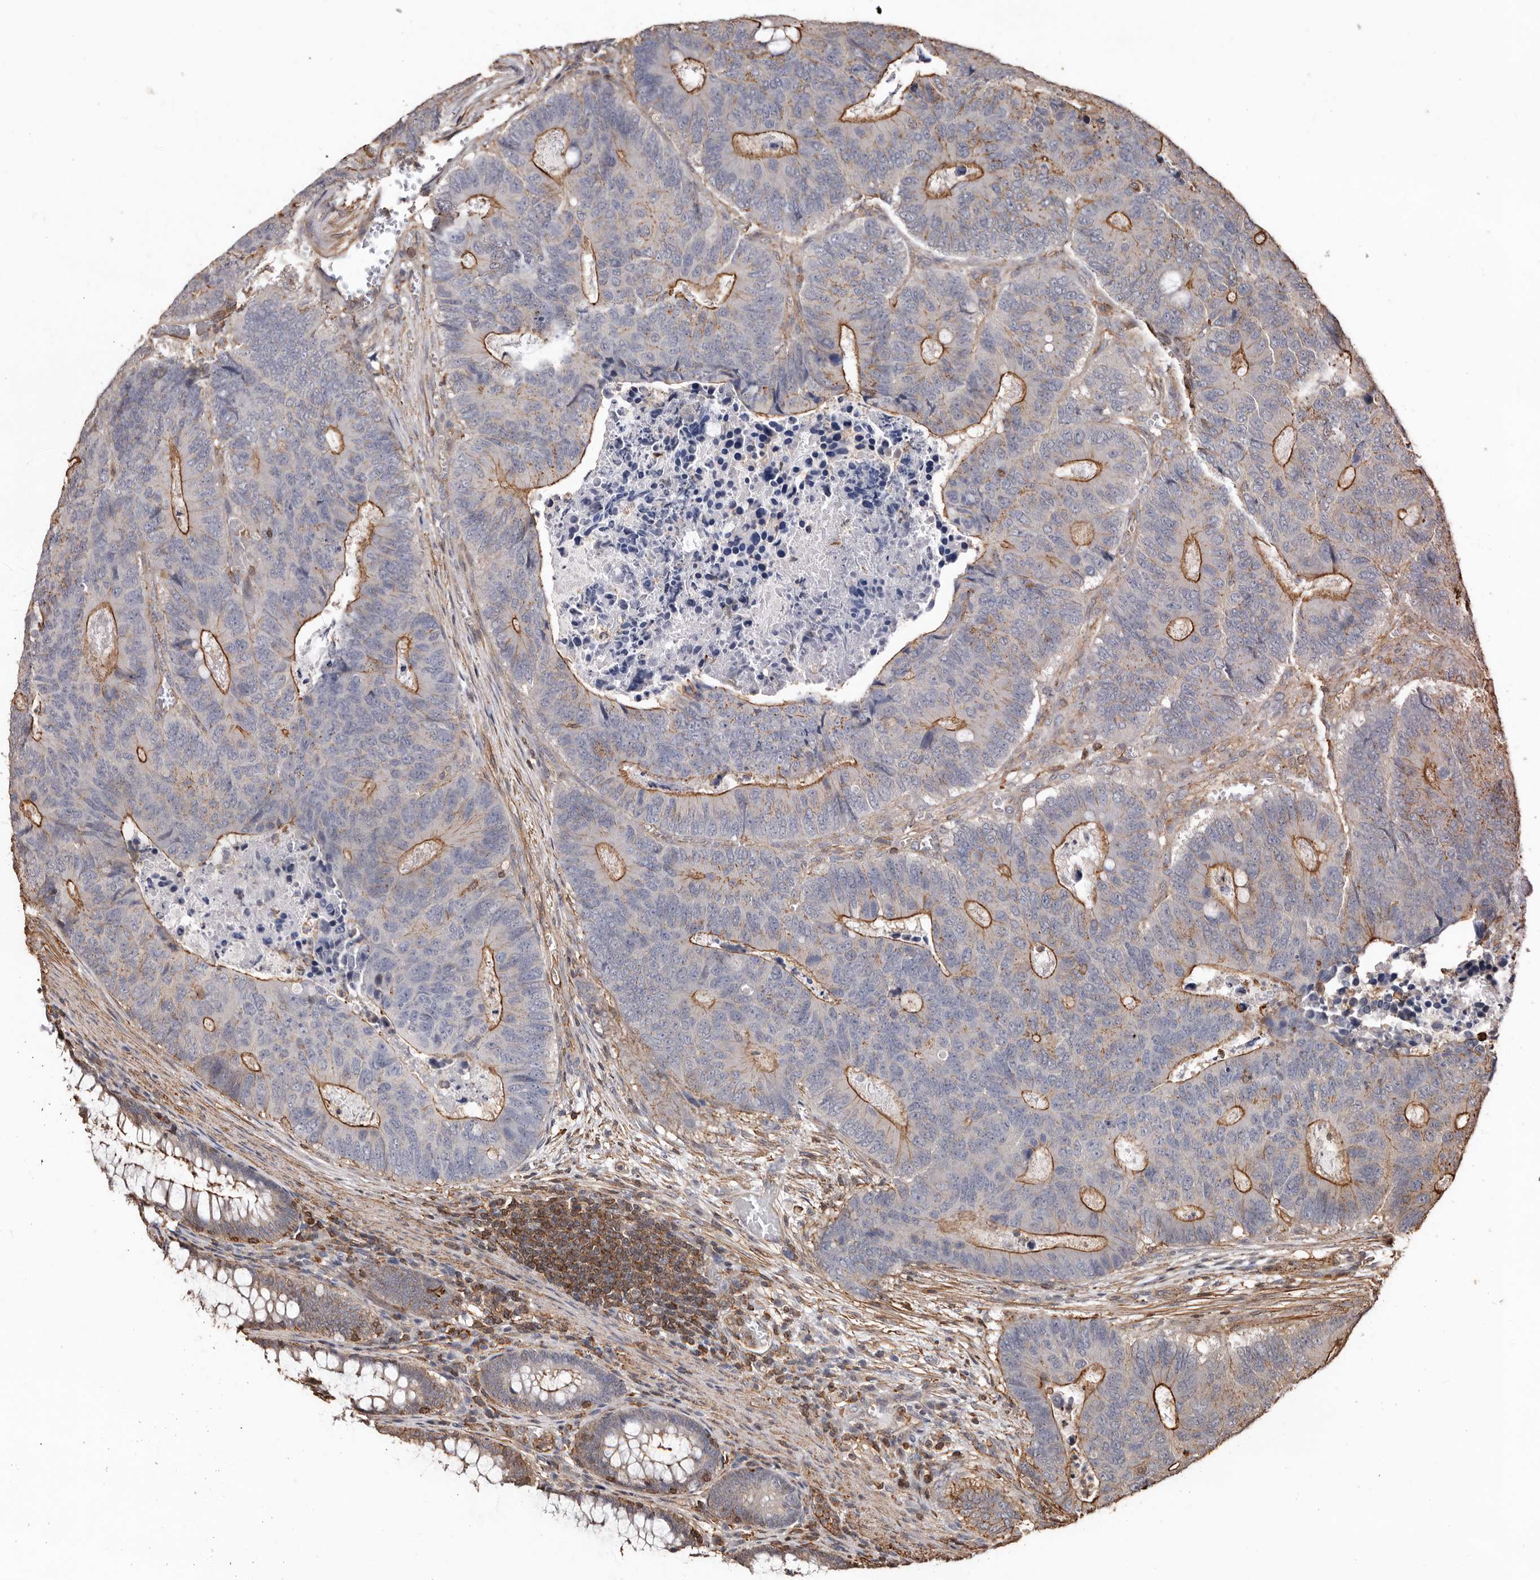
{"staining": {"intensity": "moderate", "quantity": "<25%", "location": "cytoplasmic/membranous"}, "tissue": "colorectal cancer", "cell_type": "Tumor cells", "image_type": "cancer", "snomed": [{"axis": "morphology", "description": "Adenocarcinoma, NOS"}, {"axis": "topography", "description": "Colon"}], "caption": "This photomicrograph displays adenocarcinoma (colorectal) stained with IHC to label a protein in brown. The cytoplasmic/membranous of tumor cells show moderate positivity for the protein. Nuclei are counter-stained blue.", "gene": "GSK3A", "patient": {"sex": "male", "age": 87}}